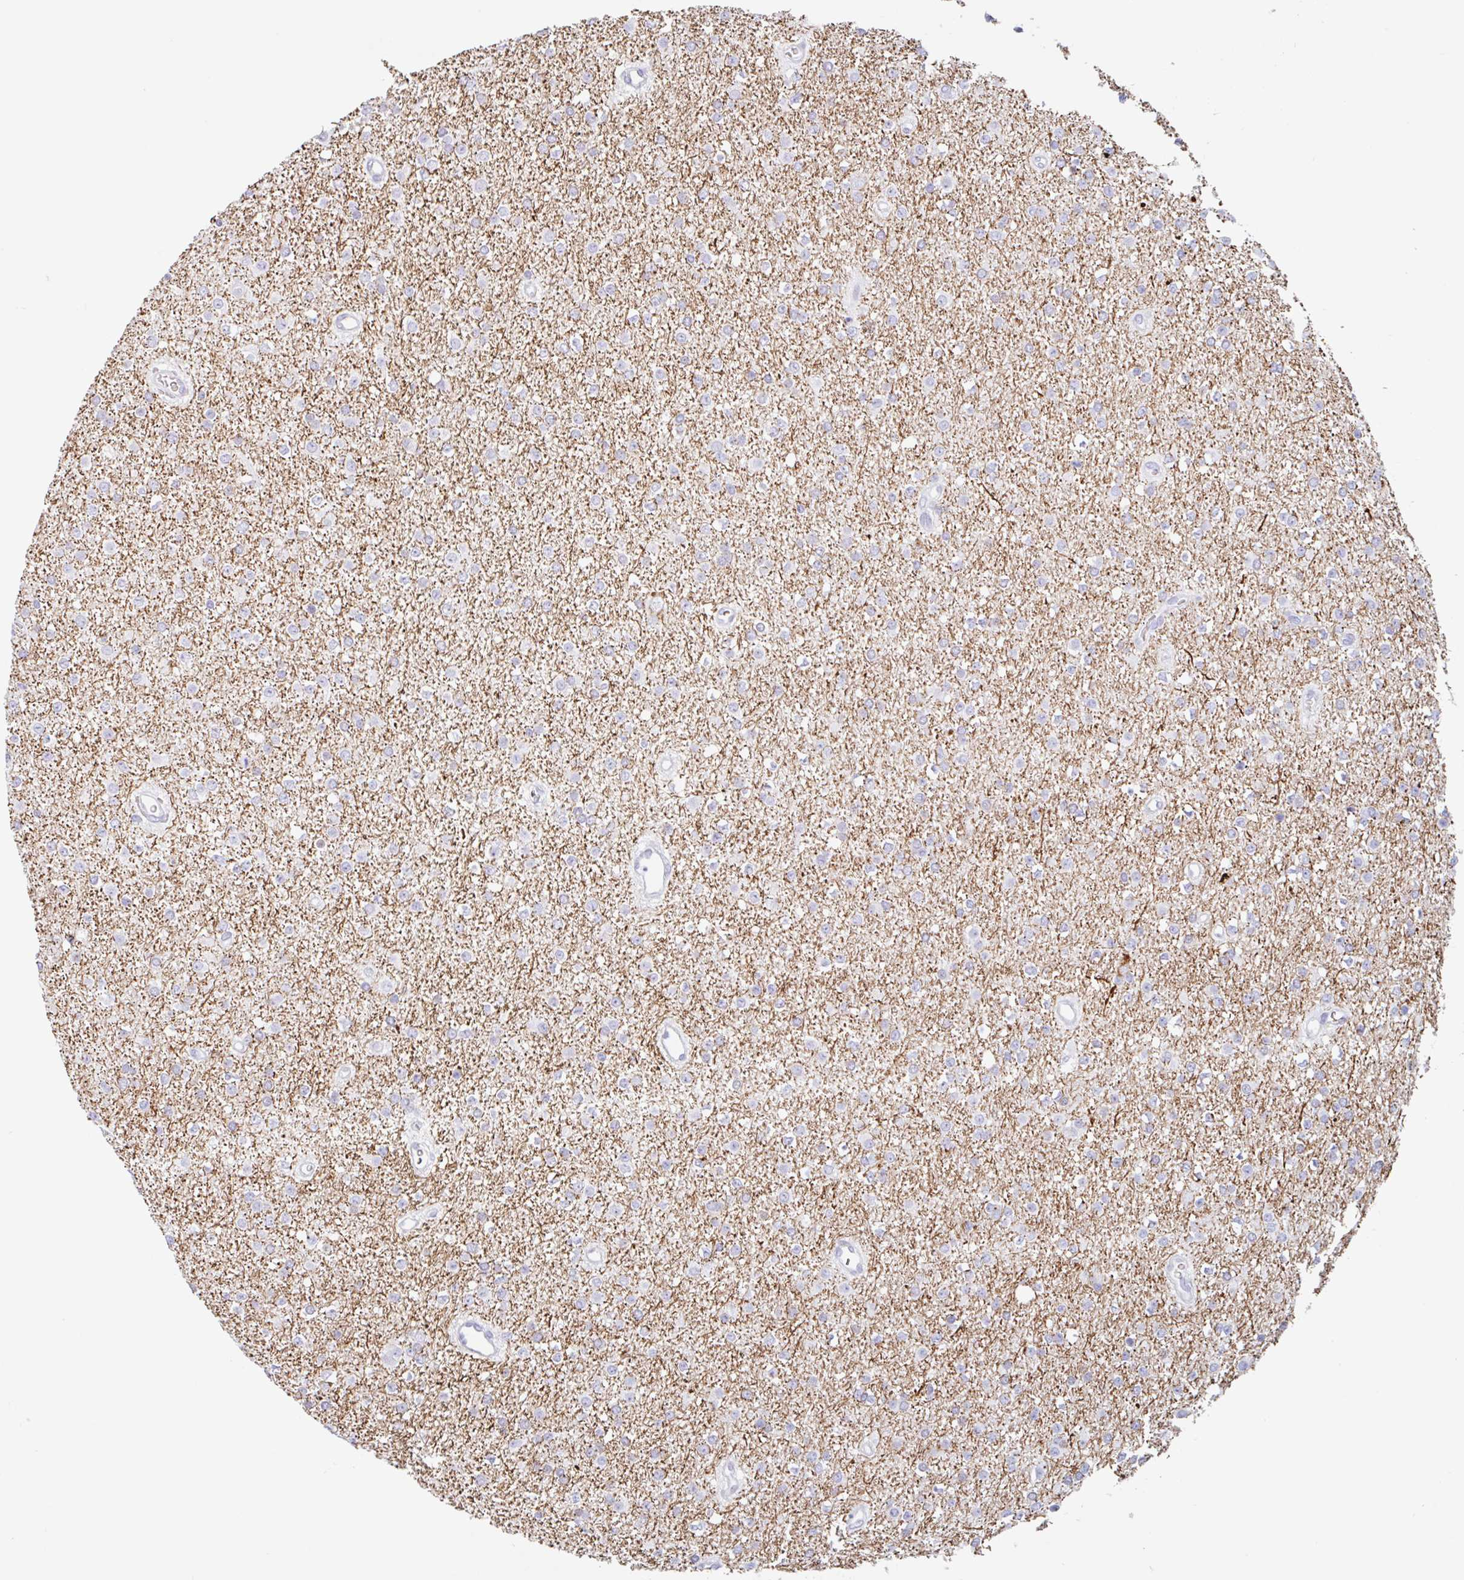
{"staining": {"intensity": "negative", "quantity": "none", "location": "none"}, "tissue": "glioma", "cell_type": "Tumor cells", "image_type": "cancer", "snomed": [{"axis": "morphology", "description": "Glioma, malignant, Low grade"}, {"axis": "topography", "description": "Brain"}], "caption": "High magnification brightfield microscopy of malignant glioma (low-grade) stained with DAB (3,3'-diaminobenzidine) (brown) and counterstained with hematoxylin (blue): tumor cells show no significant staining.", "gene": "EMC4", "patient": {"sex": "female", "age": 34}}